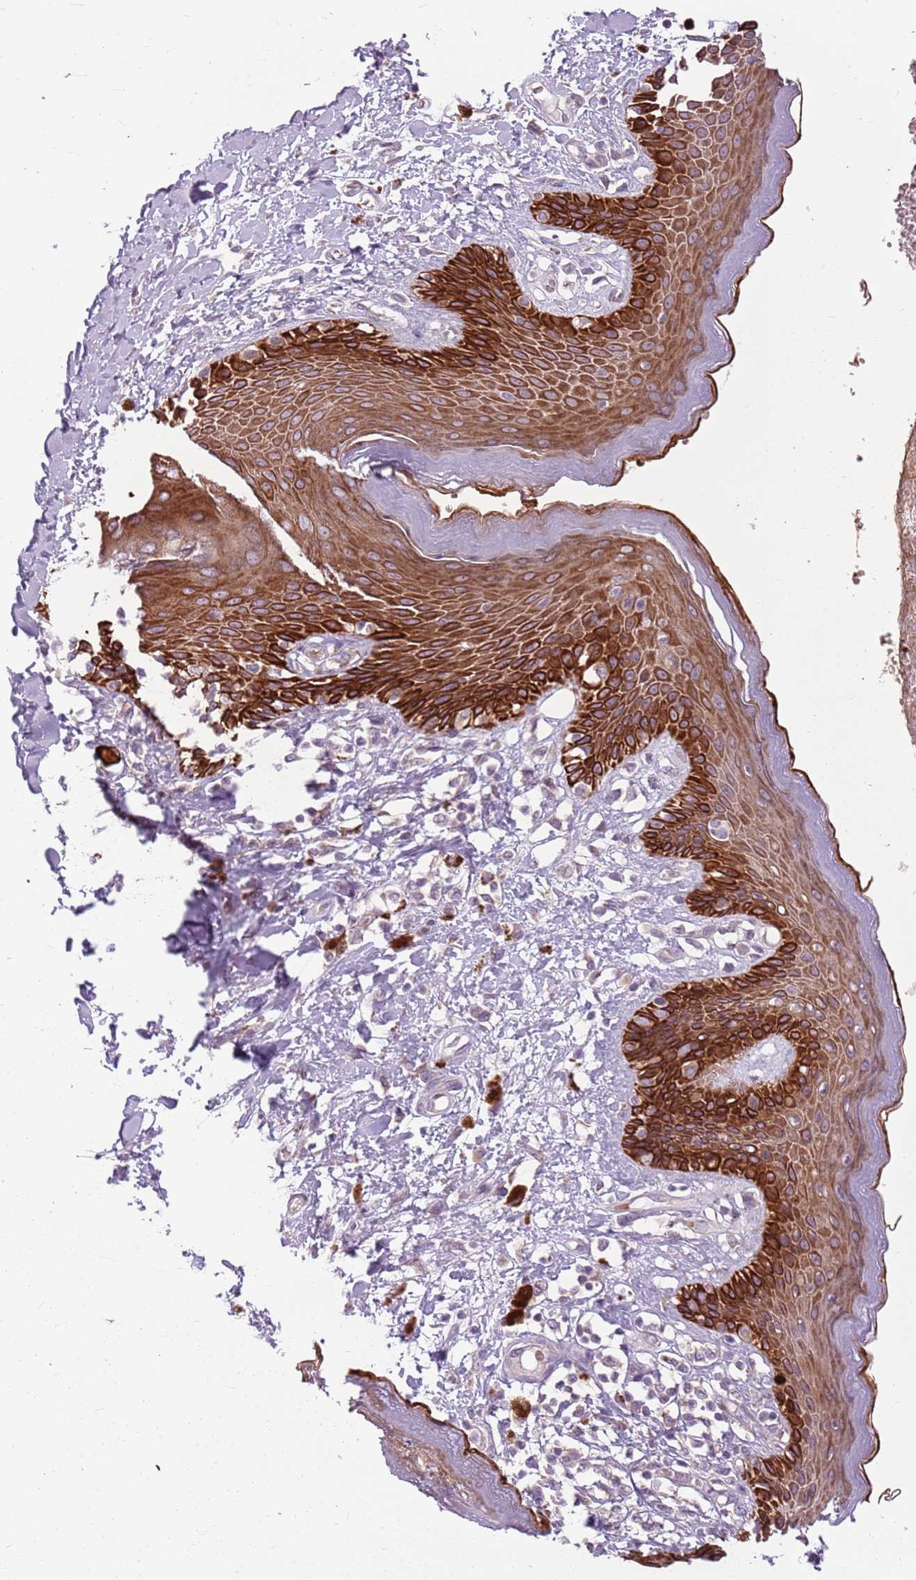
{"staining": {"intensity": "strong", "quantity": ">75%", "location": "cytoplasmic/membranous"}, "tissue": "skin", "cell_type": "Epidermal cells", "image_type": "normal", "snomed": [{"axis": "morphology", "description": "Normal tissue, NOS"}, {"axis": "topography", "description": "Anal"}], "caption": "Protein staining of unremarkable skin displays strong cytoplasmic/membranous staining in about >75% of epidermal cells.", "gene": "HSPA14", "patient": {"sex": "female", "age": 78}}